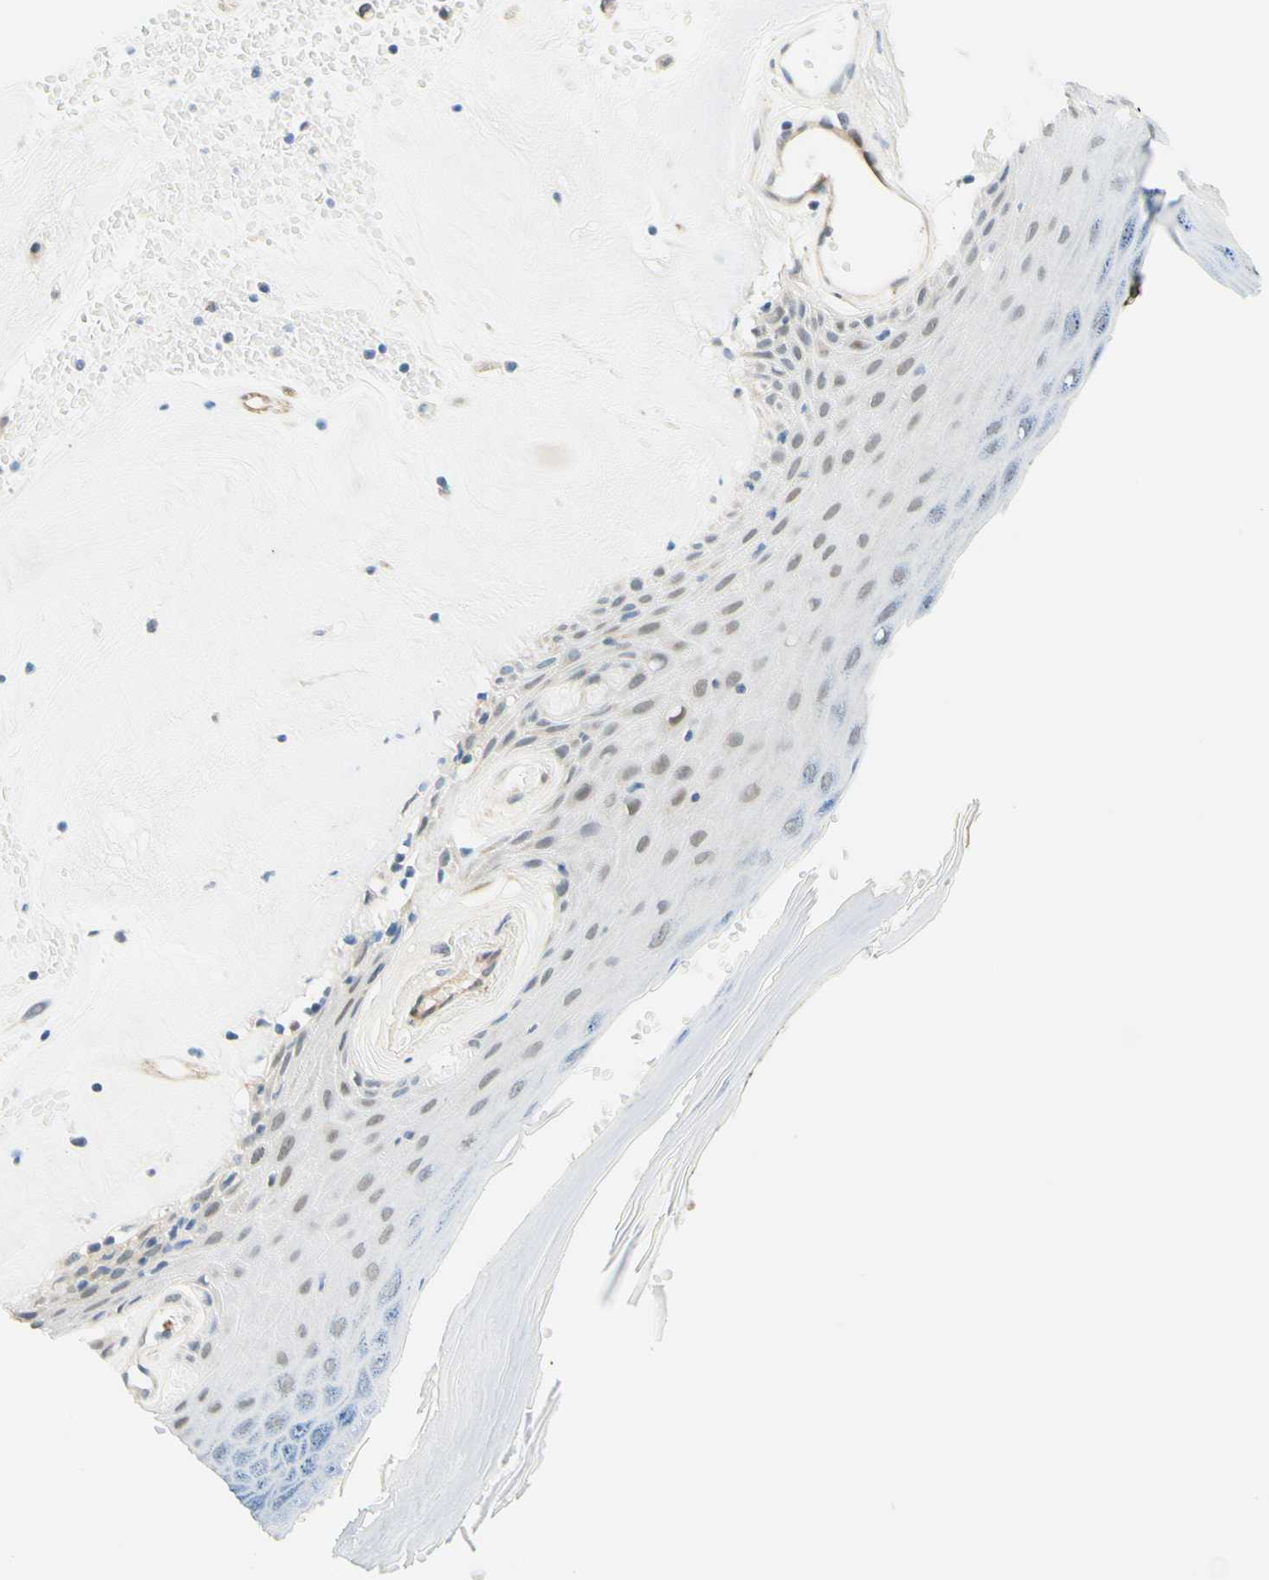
{"staining": {"intensity": "weak", "quantity": "<25%", "location": "cytoplasmic/membranous"}, "tissue": "skin", "cell_type": "Epidermal cells", "image_type": "normal", "snomed": [{"axis": "morphology", "description": "Normal tissue, NOS"}, {"axis": "morphology", "description": "Inflammation, NOS"}, {"axis": "topography", "description": "Vulva"}], "caption": "Protein analysis of unremarkable skin exhibits no significant positivity in epidermal cells. The staining was performed using DAB to visualize the protein expression in brown, while the nuclei were stained in blue with hematoxylin (Magnification: 20x).", "gene": "TREM2", "patient": {"sex": "female", "age": 84}}